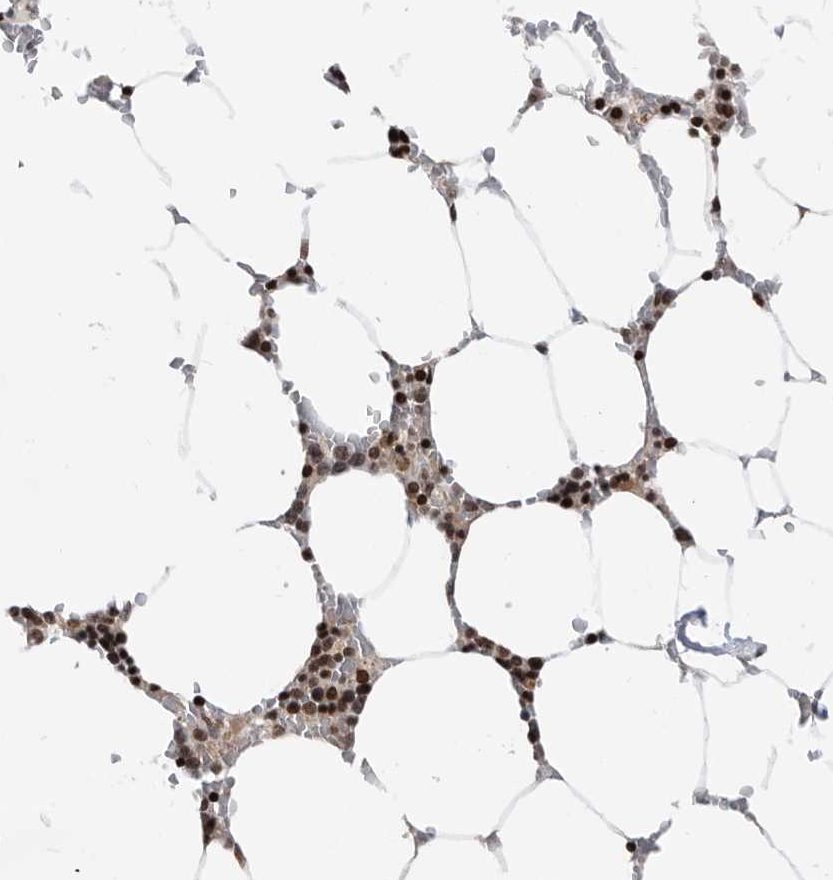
{"staining": {"intensity": "moderate", "quantity": ">75%", "location": "nuclear"}, "tissue": "bone marrow", "cell_type": "Hematopoietic cells", "image_type": "normal", "snomed": [{"axis": "morphology", "description": "Normal tissue, NOS"}, {"axis": "topography", "description": "Bone marrow"}], "caption": "Moderate nuclear expression for a protein is seen in about >75% of hematopoietic cells of unremarkable bone marrow using immunohistochemistry.", "gene": "SNRNP48", "patient": {"sex": "male", "age": 70}}